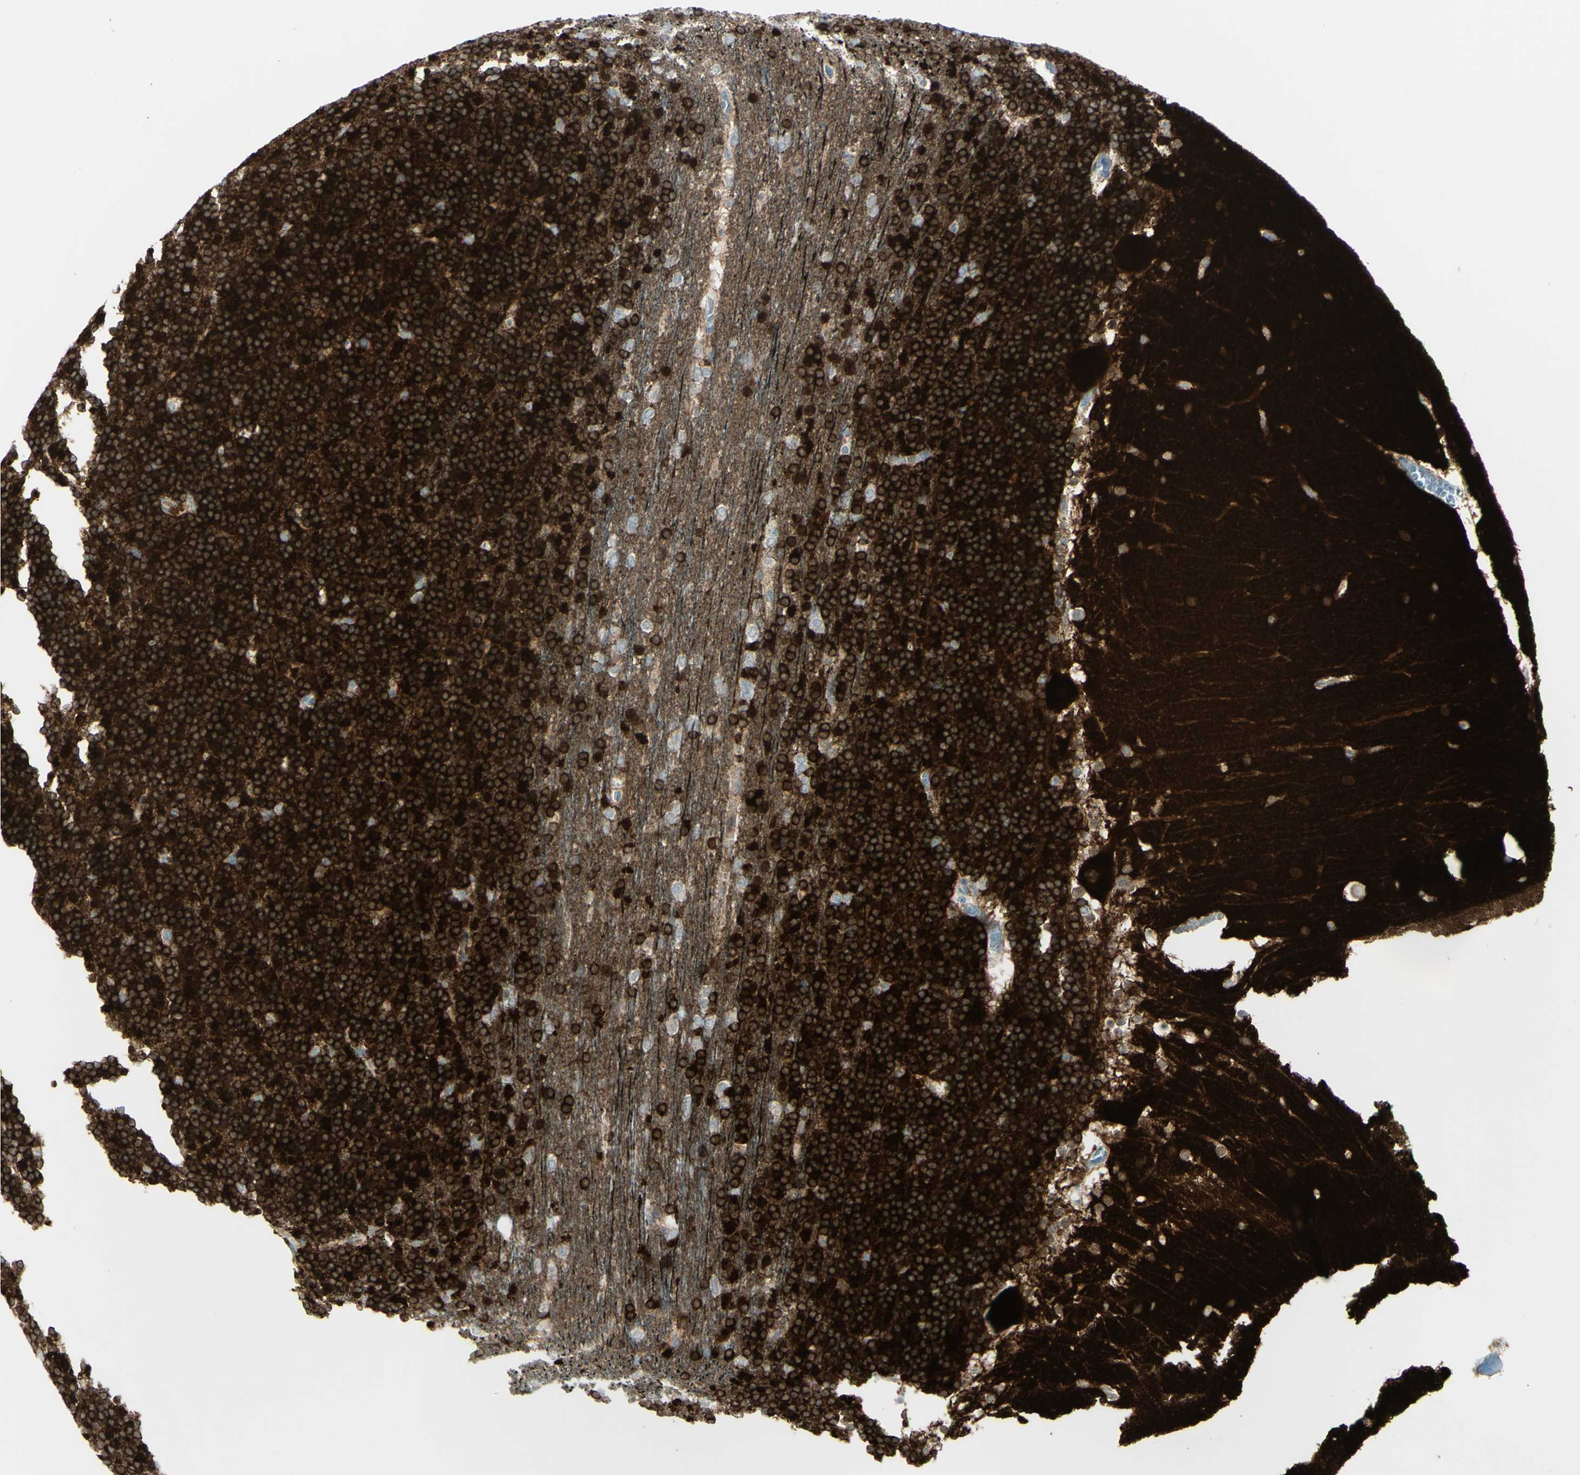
{"staining": {"intensity": "strong", "quantity": ">75%", "location": "cytoplasmic/membranous"}, "tissue": "cerebellum", "cell_type": "Cells in granular layer", "image_type": "normal", "snomed": [{"axis": "morphology", "description": "Normal tissue, NOS"}, {"axis": "topography", "description": "Cerebellum"}], "caption": "Immunohistochemical staining of benign human cerebellum exhibits >75% levels of strong cytoplasmic/membranous protein expression in approximately >75% of cells in granular layer.", "gene": "SH3GL2", "patient": {"sex": "female", "age": 19}}